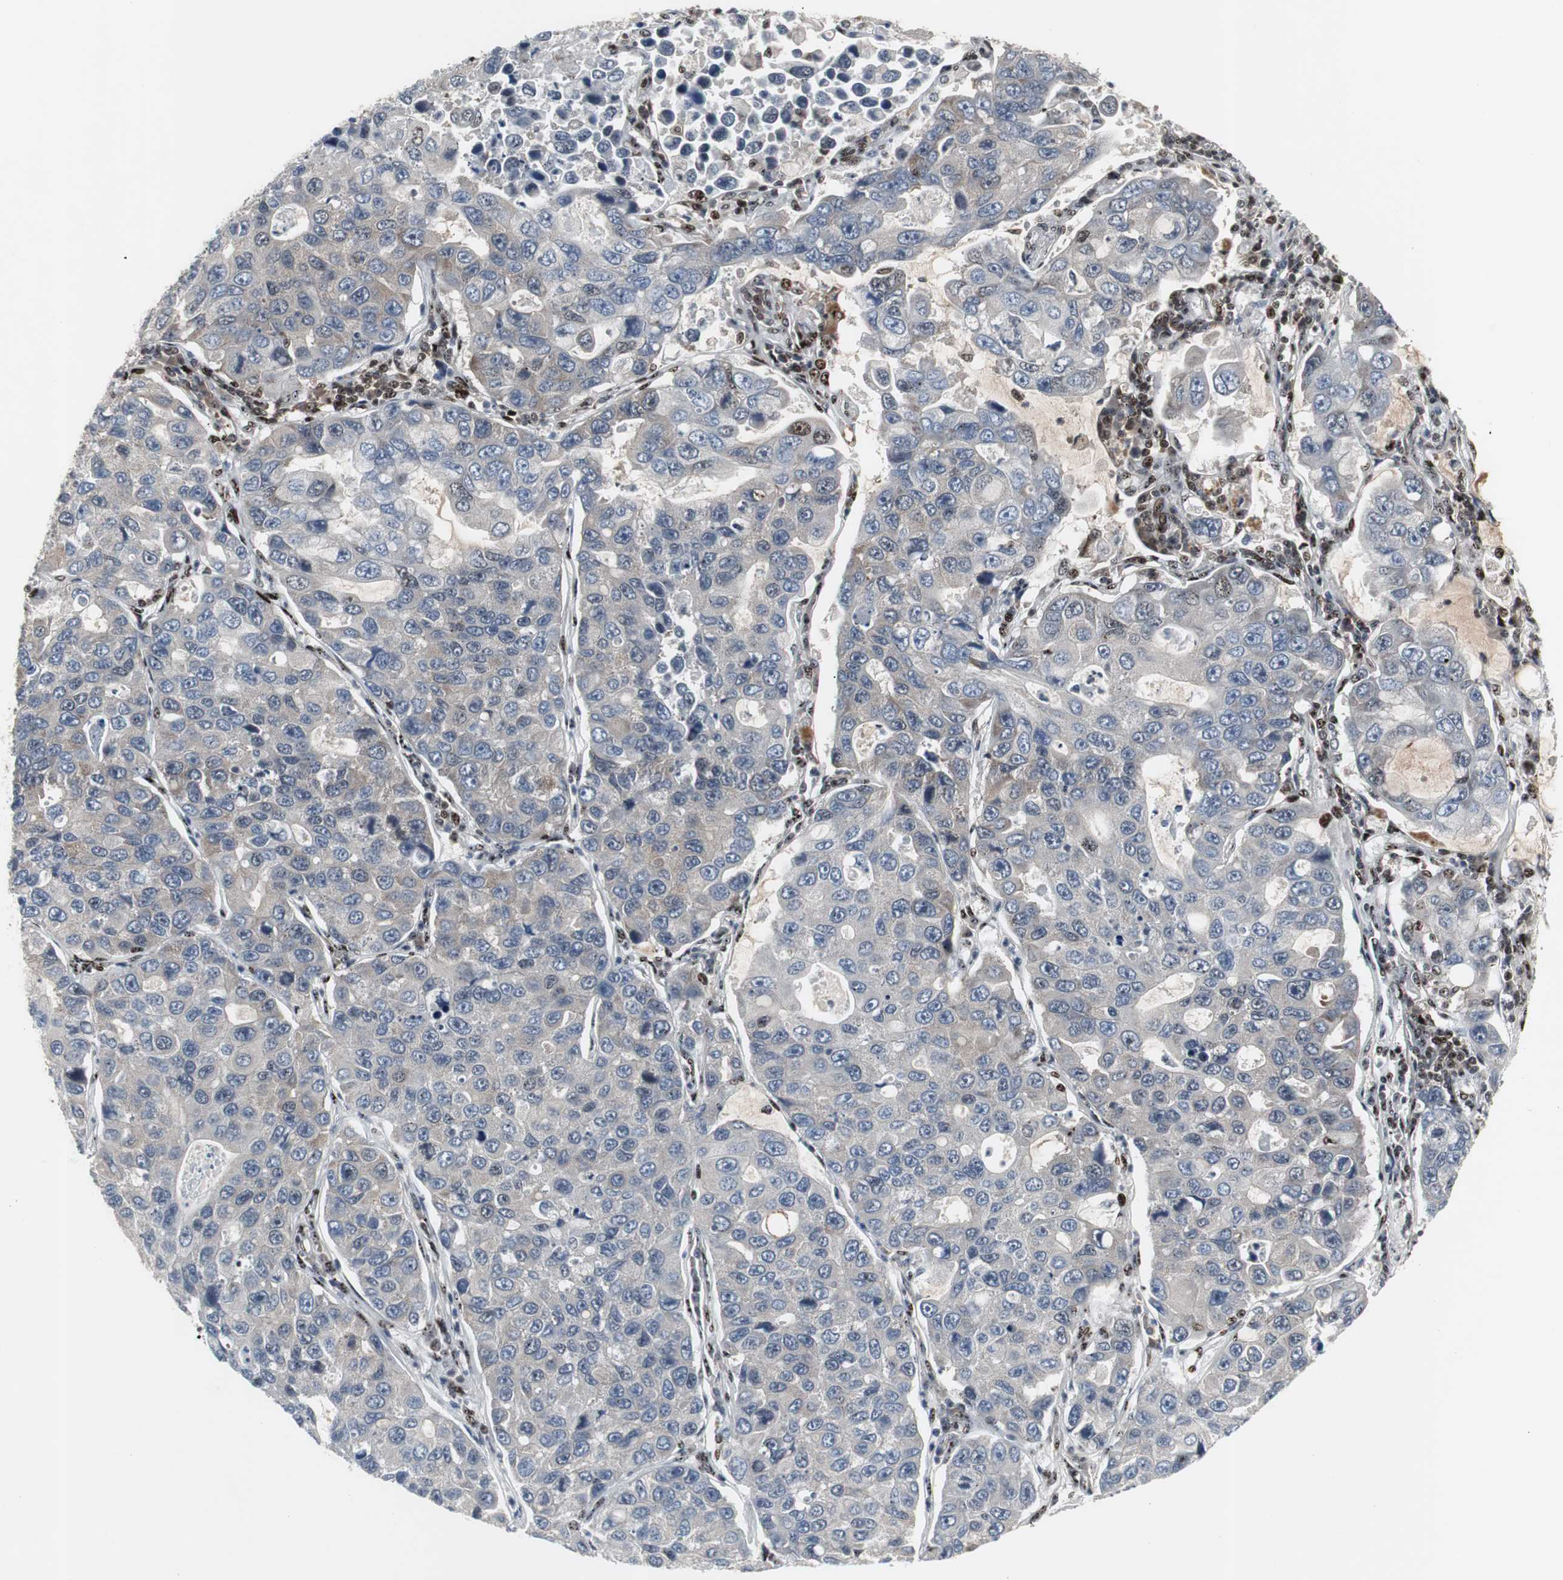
{"staining": {"intensity": "negative", "quantity": "none", "location": "none"}, "tissue": "lung cancer", "cell_type": "Tumor cells", "image_type": "cancer", "snomed": [{"axis": "morphology", "description": "Adenocarcinoma, NOS"}, {"axis": "topography", "description": "Lung"}], "caption": "High magnification brightfield microscopy of lung adenocarcinoma stained with DAB (3,3'-diaminobenzidine) (brown) and counterstained with hematoxylin (blue): tumor cells show no significant expression. (IHC, brightfield microscopy, high magnification).", "gene": "GRK2", "patient": {"sex": "male", "age": 64}}